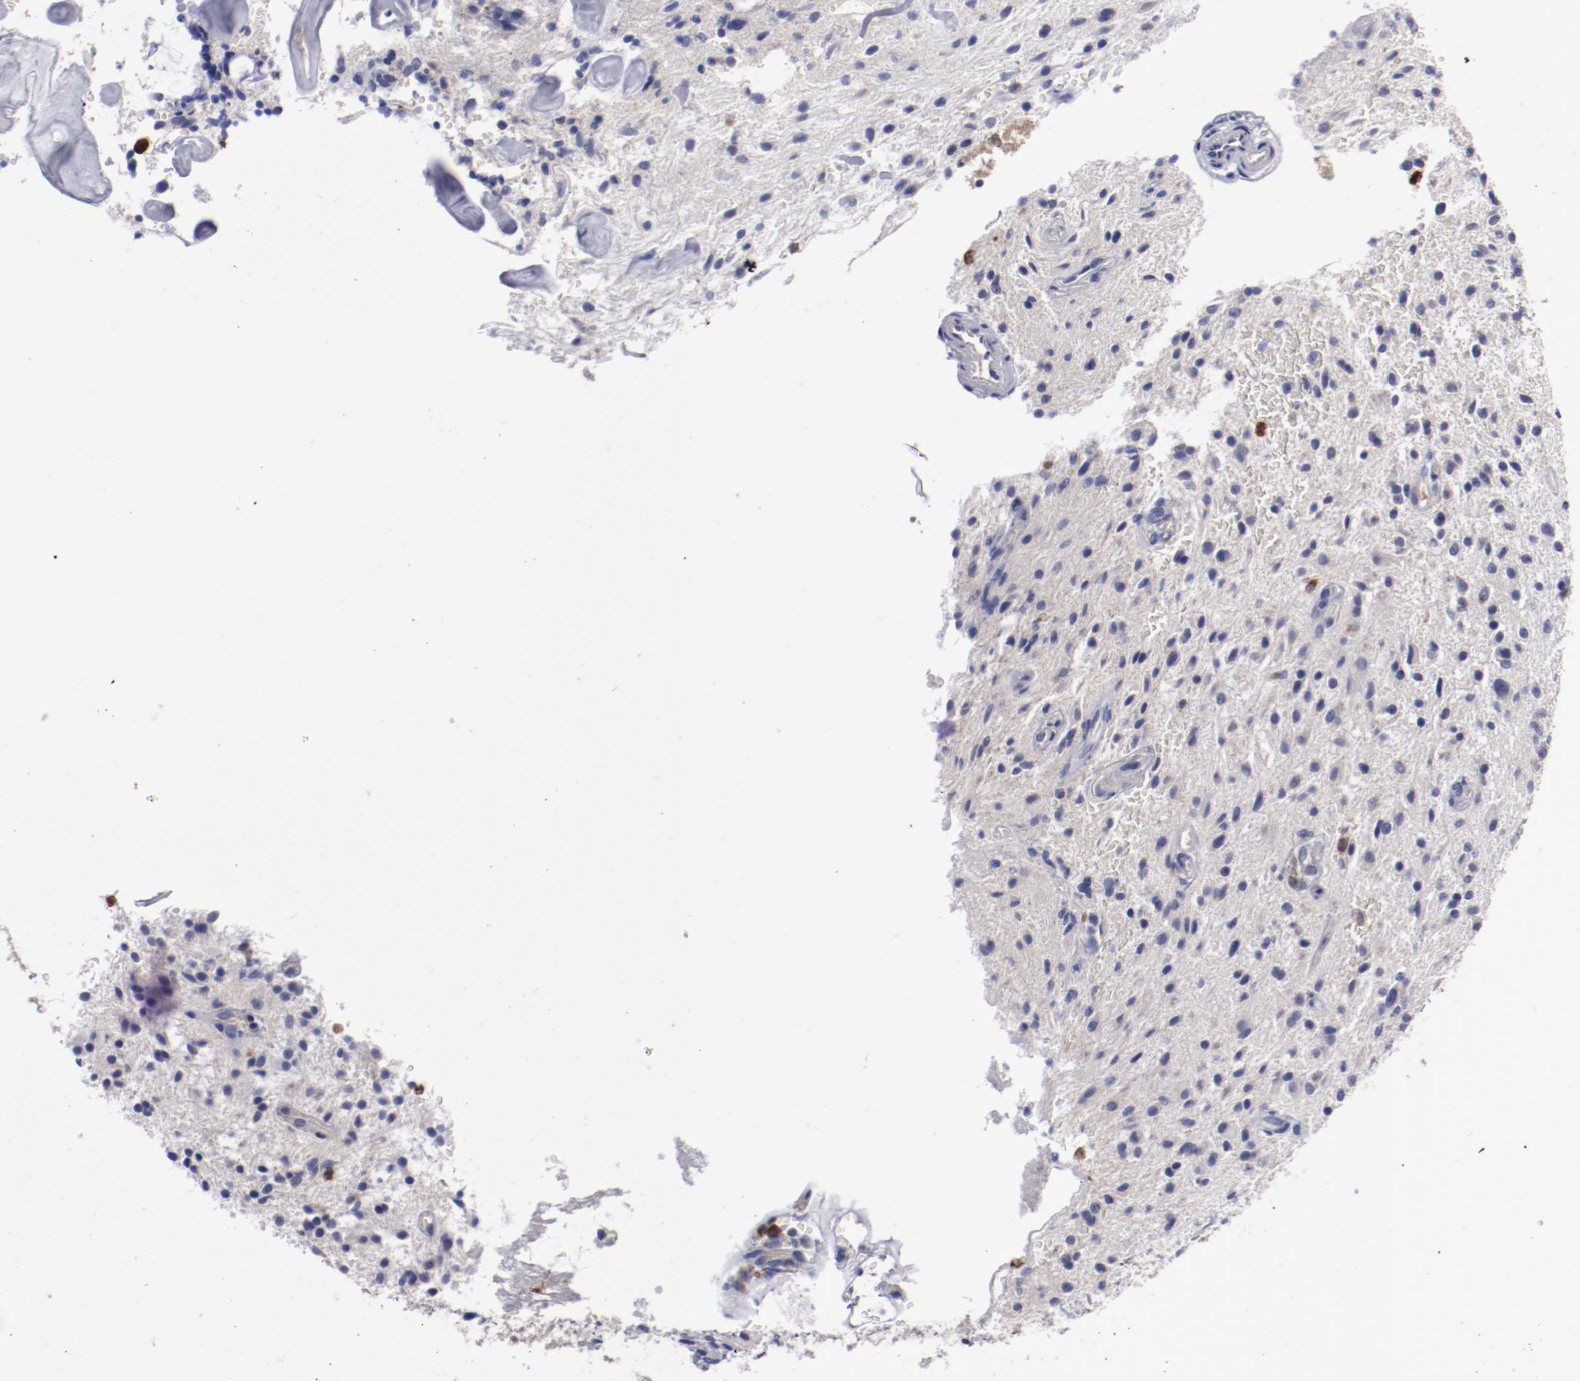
{"staining": {"intensity": "moderate", "quantity": "<25%", "location": "cytoplasmic/membranous"}, "tissue": "glioma", "cell_type": "Tumor cells", "image_type": "cancer", "snomed": [{"axis": "morphology", "description": "Glioma, malignant, NOS"}, {"axis": "topography", "description": "Cerebellum"}], "caption": "Immunohistochemistry image of human glioma stained for a protein (brown), which displays low levels of moderate cytoplasmic/membranous staining in approximately <25% of tumor cells.", "gene": "FGR", "patient": {"sex": "female", "age": 10}}